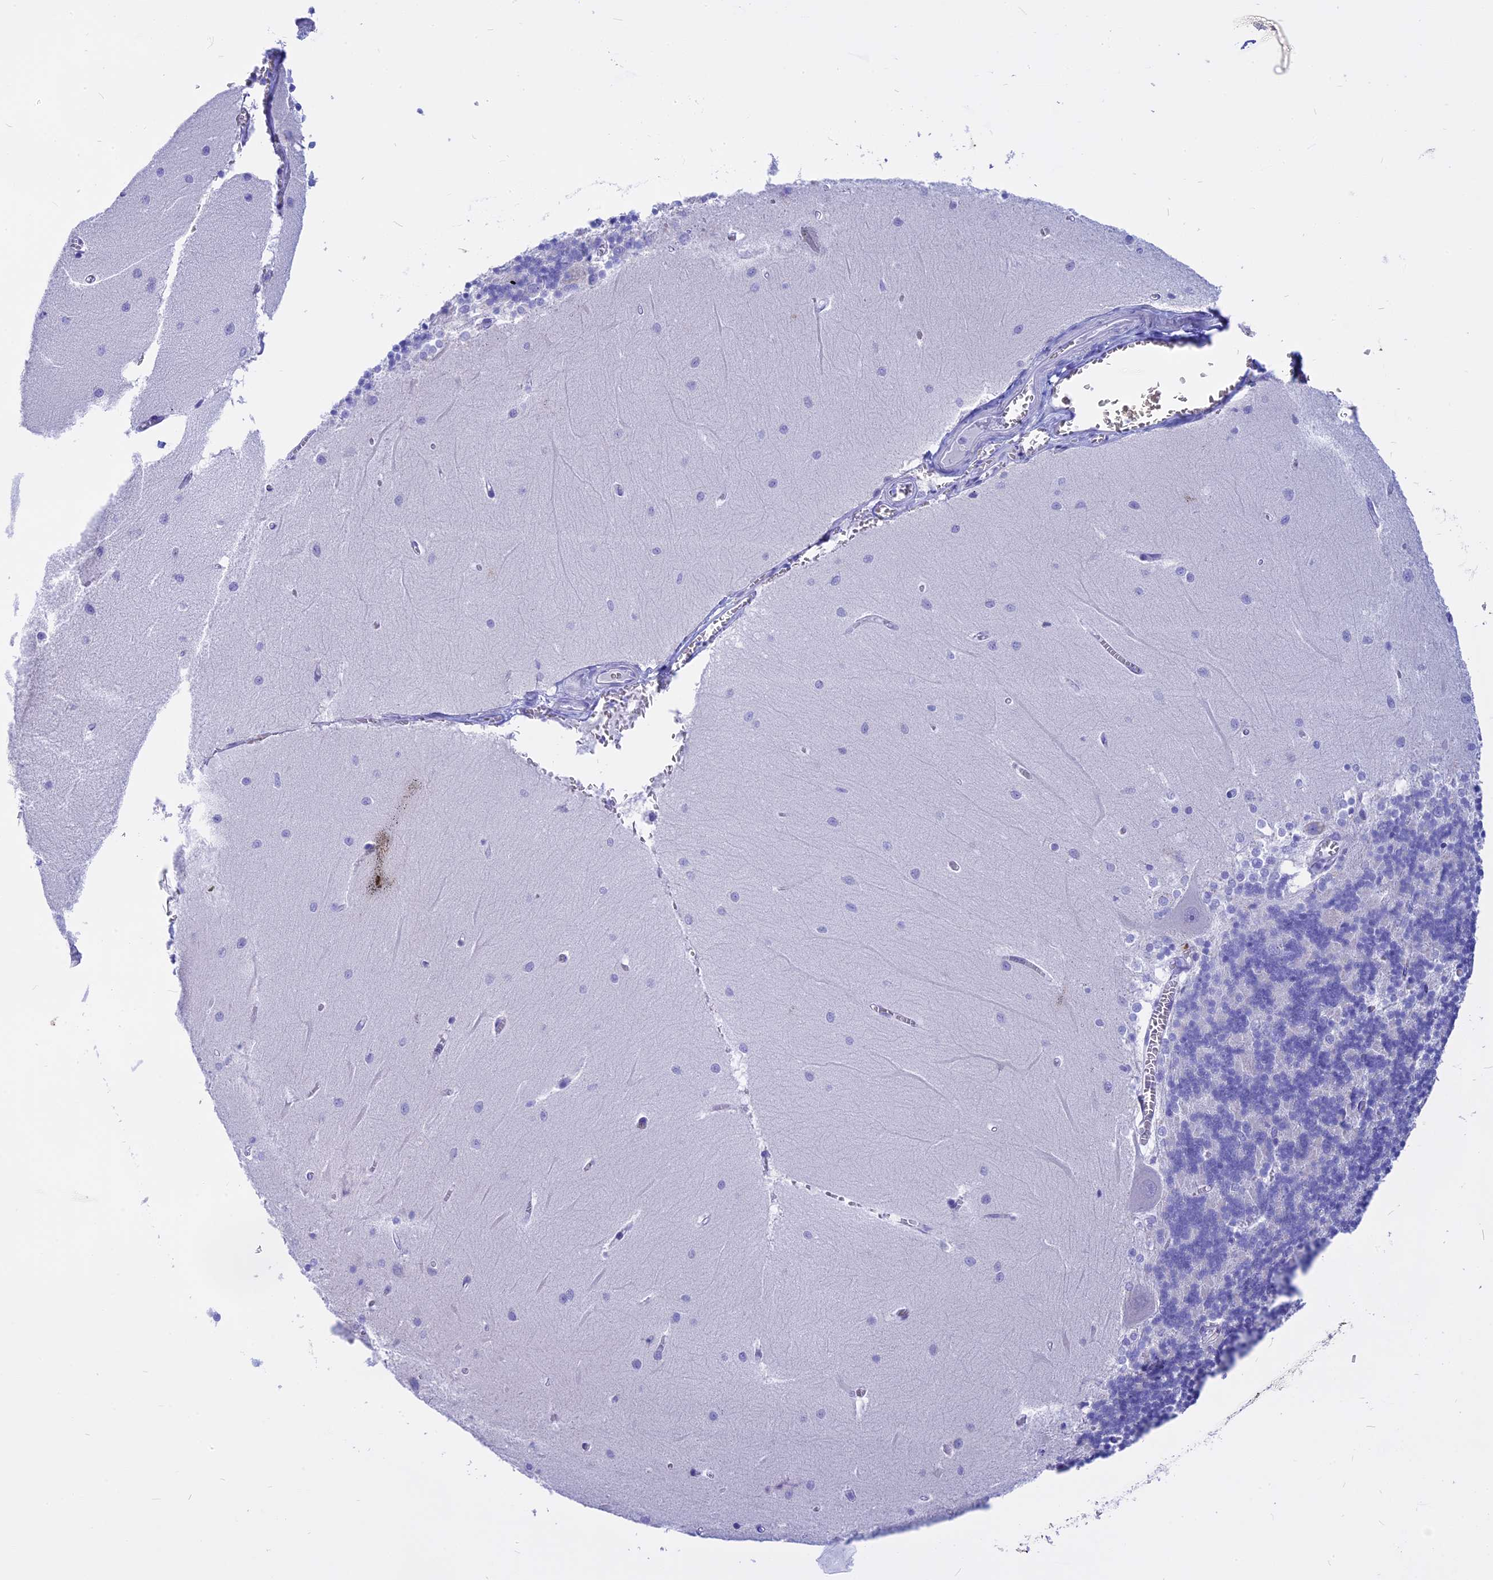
{"staining": {"intensity": "negative", "quantity": "none", "location": "none"}, "tissue": "cerebellum", "cell_type": "Cells in granular layer", "image_type": "normal", "snomed": [{"axis": "morphology", "description": "Normal tissue, NOS"}, {"axis": "topography", "description": "Cerebellum"}], "caption": "High power microscopy photomicrograph of an immunohistochemistry (IHC) micrograph of benign cerebellum, revealing no significant positivity in cells in granular layer.", "gene": "ISCA1", "patient": {"sex": "male", "age": 37}}